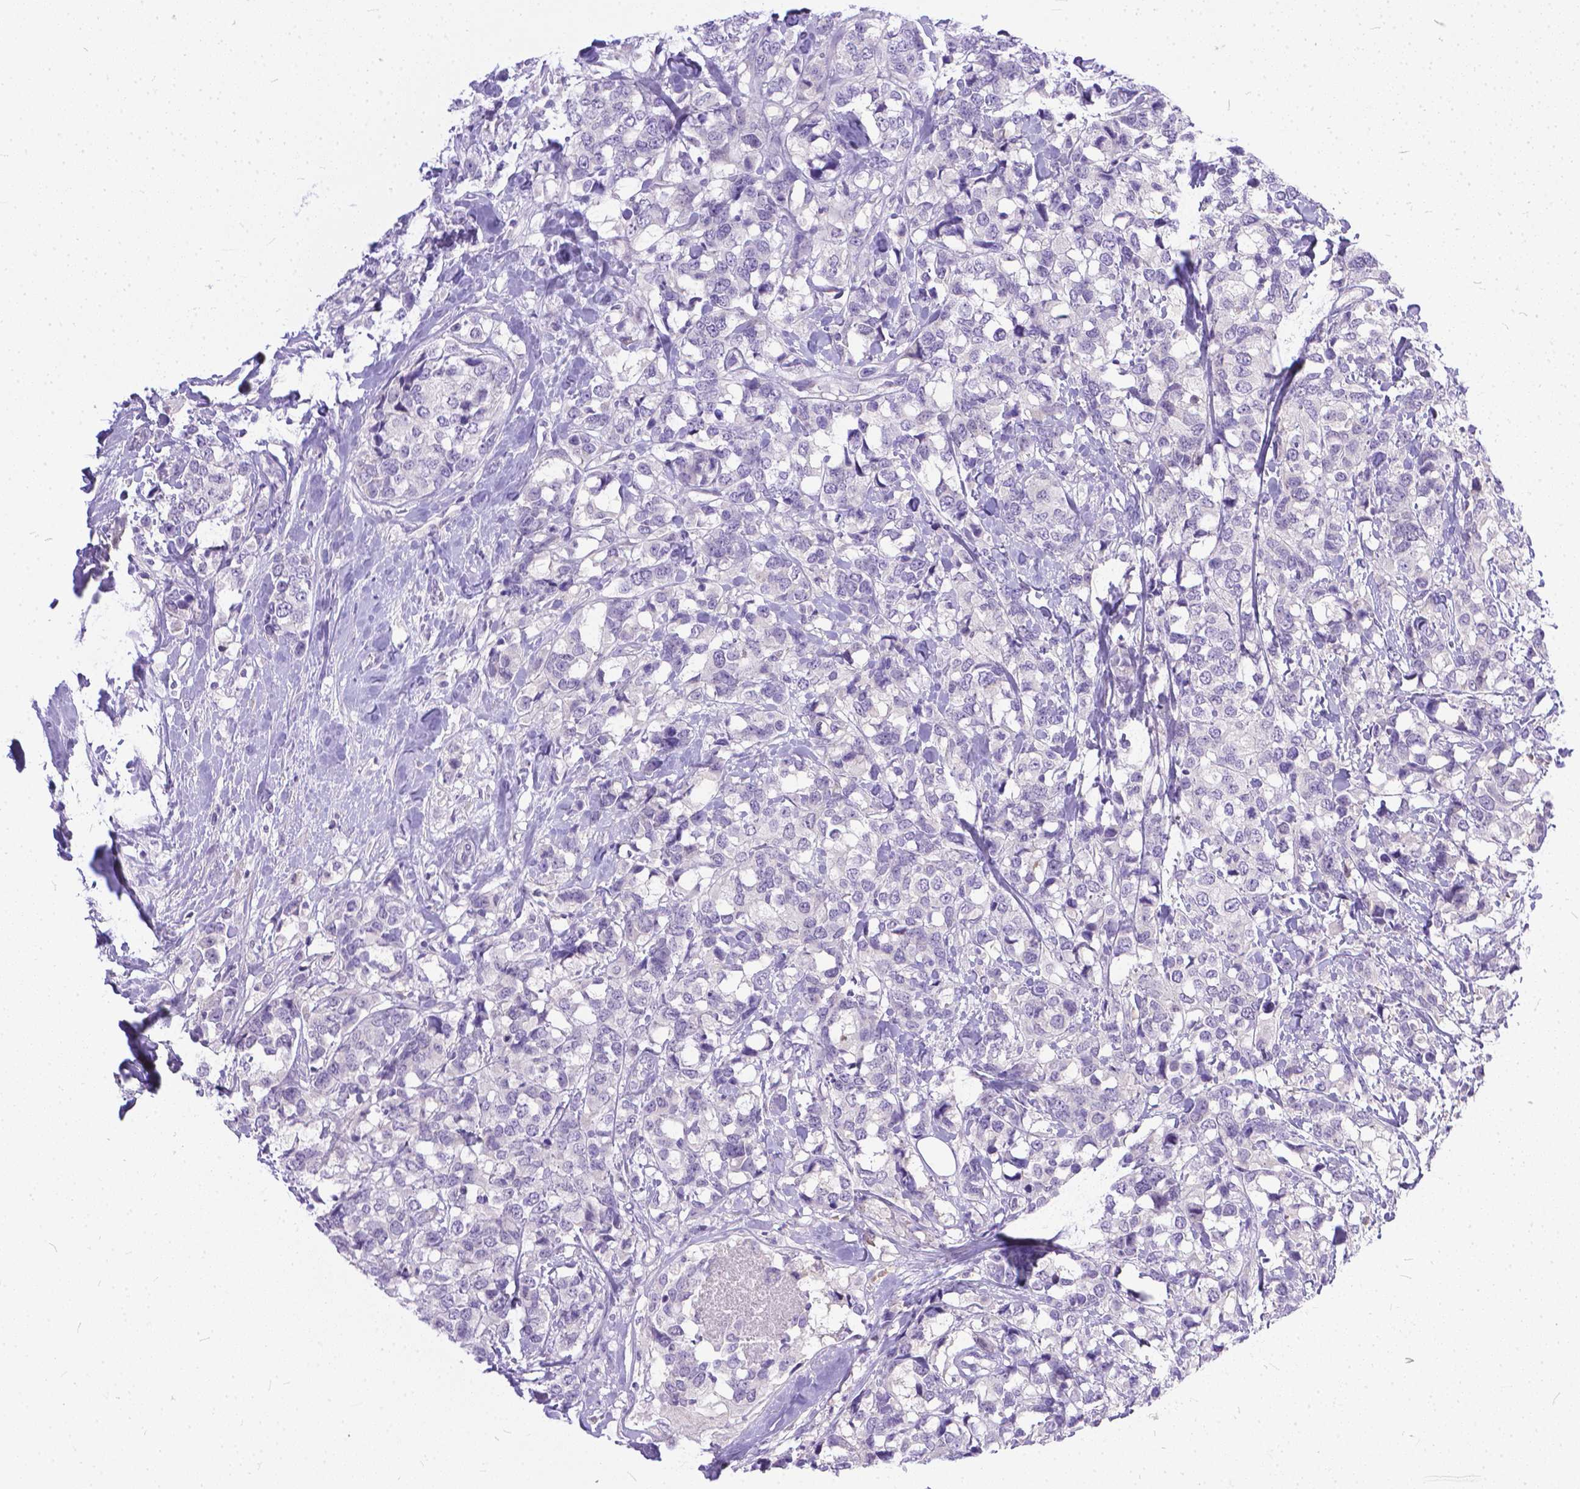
{"staining": {"intensity": "negative", "quantity": "none", "location": "none"}, "tissue": "breast cancer", "cell_type": "Tumor cells", "image_type": "cancer", "snomed": [{"axis": "morphology", "description": "Lobular carcinoma"}, {"axis": "topography", "description": "Breast"}], "caption": "IHC photomicrograph of neoplastic tissue: breast cancer (lobular carcinoma) stained with DAB (3,3'-diaminobenzidine) shows no significant protein positivity in tumor cells.", "gene": "TTLL6", "patient": {"sex": "female", "age": 59}}